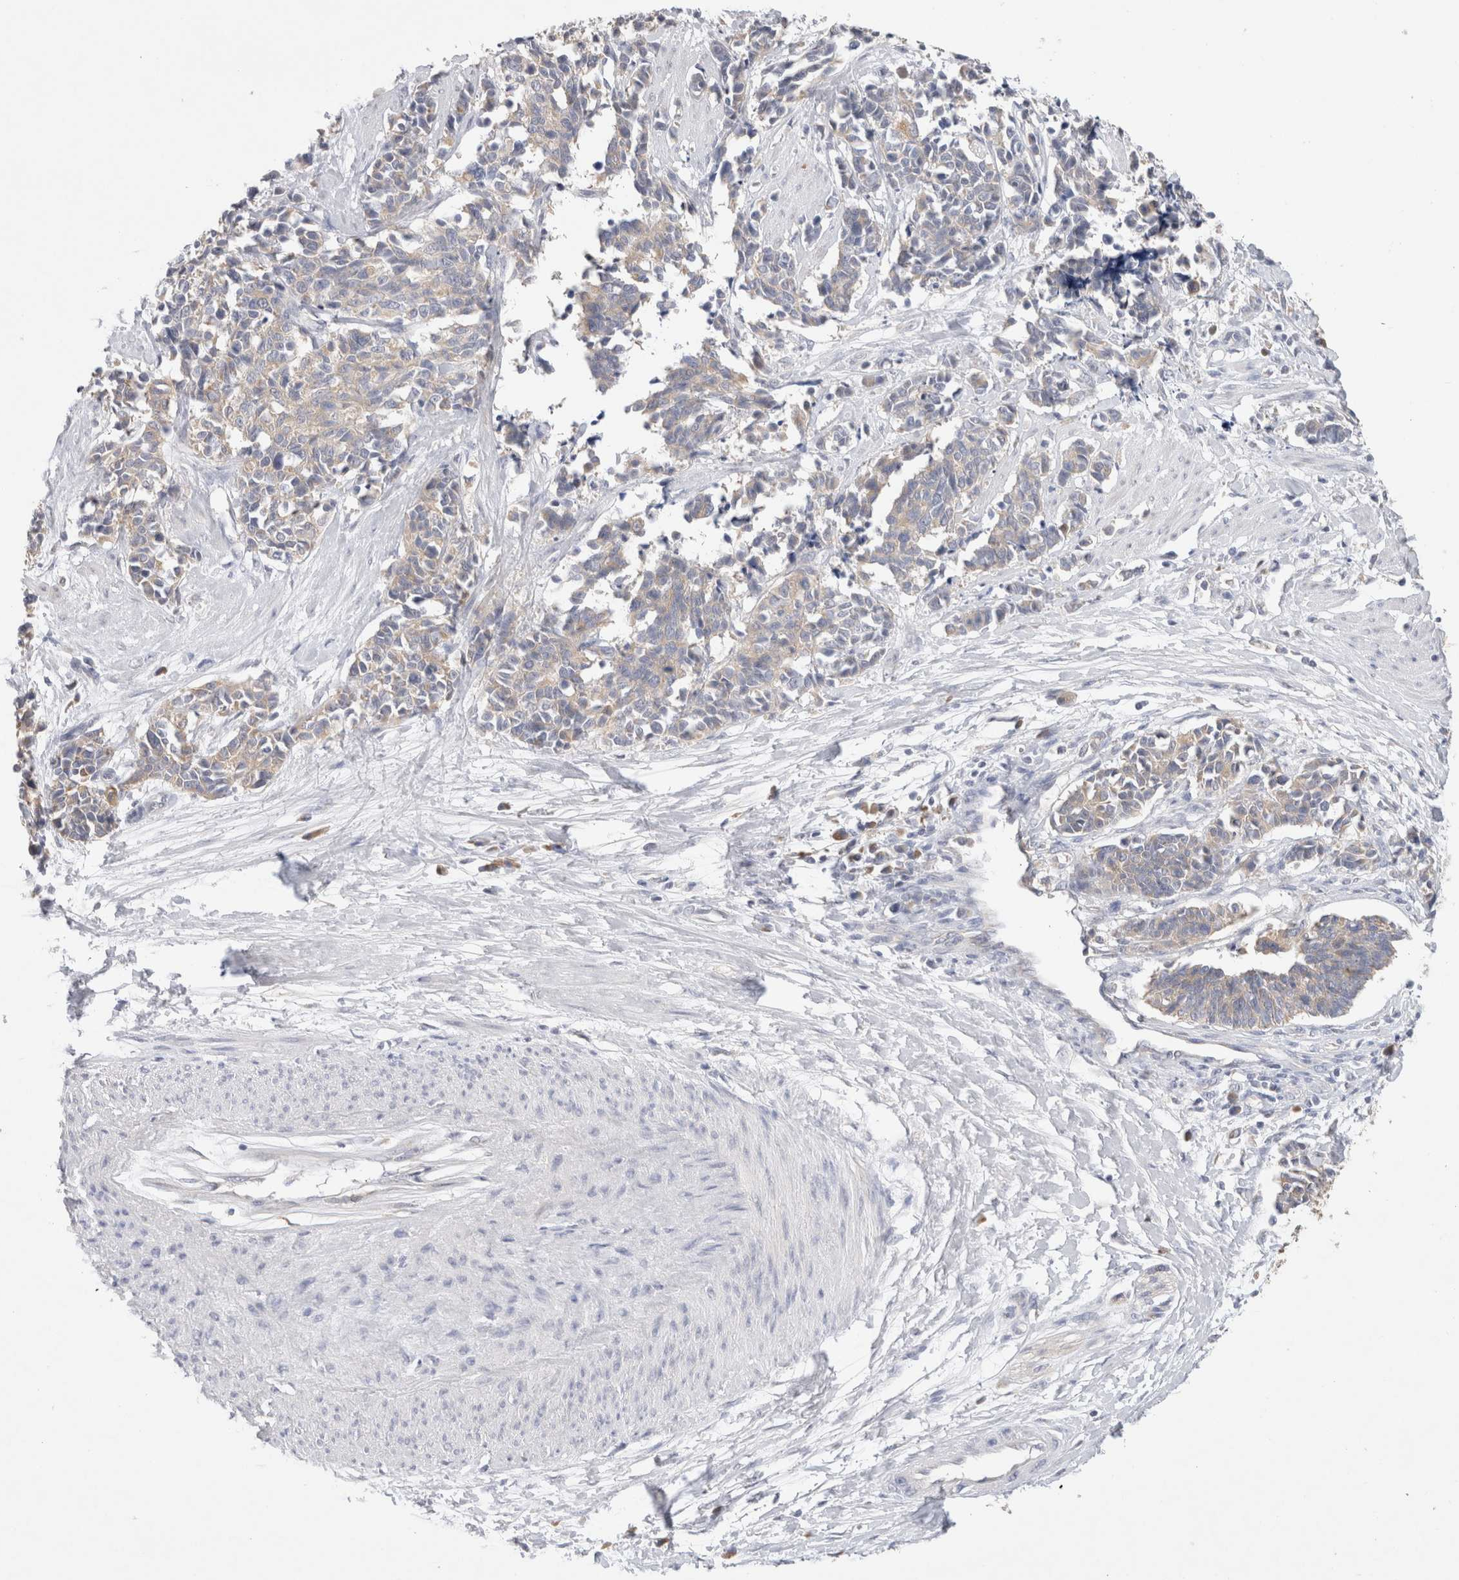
{"staining": {"intensity": "weak", "quantity": "25%-75%", "location": "cytoplasmic/membranous"}, "tissue": "cervical cancer", "cell_type": "Tumor cells", "image_type": "cancer", "snomed": [{"axis": "morphology", "description": "Squamous cell carcinoma, NOS"}, {"axis": "topography", "description": "Cervix"}], "caption": "Immunohistochemistry (DAB) staining of human cervical cancer (squamous cell carcinoma) reveals weak cytoplasmic/membranous protein positivity in about 25%-75% of tumor cells.", "gene": "GAS1", "patient": {"sex": "female", "age": 35}}